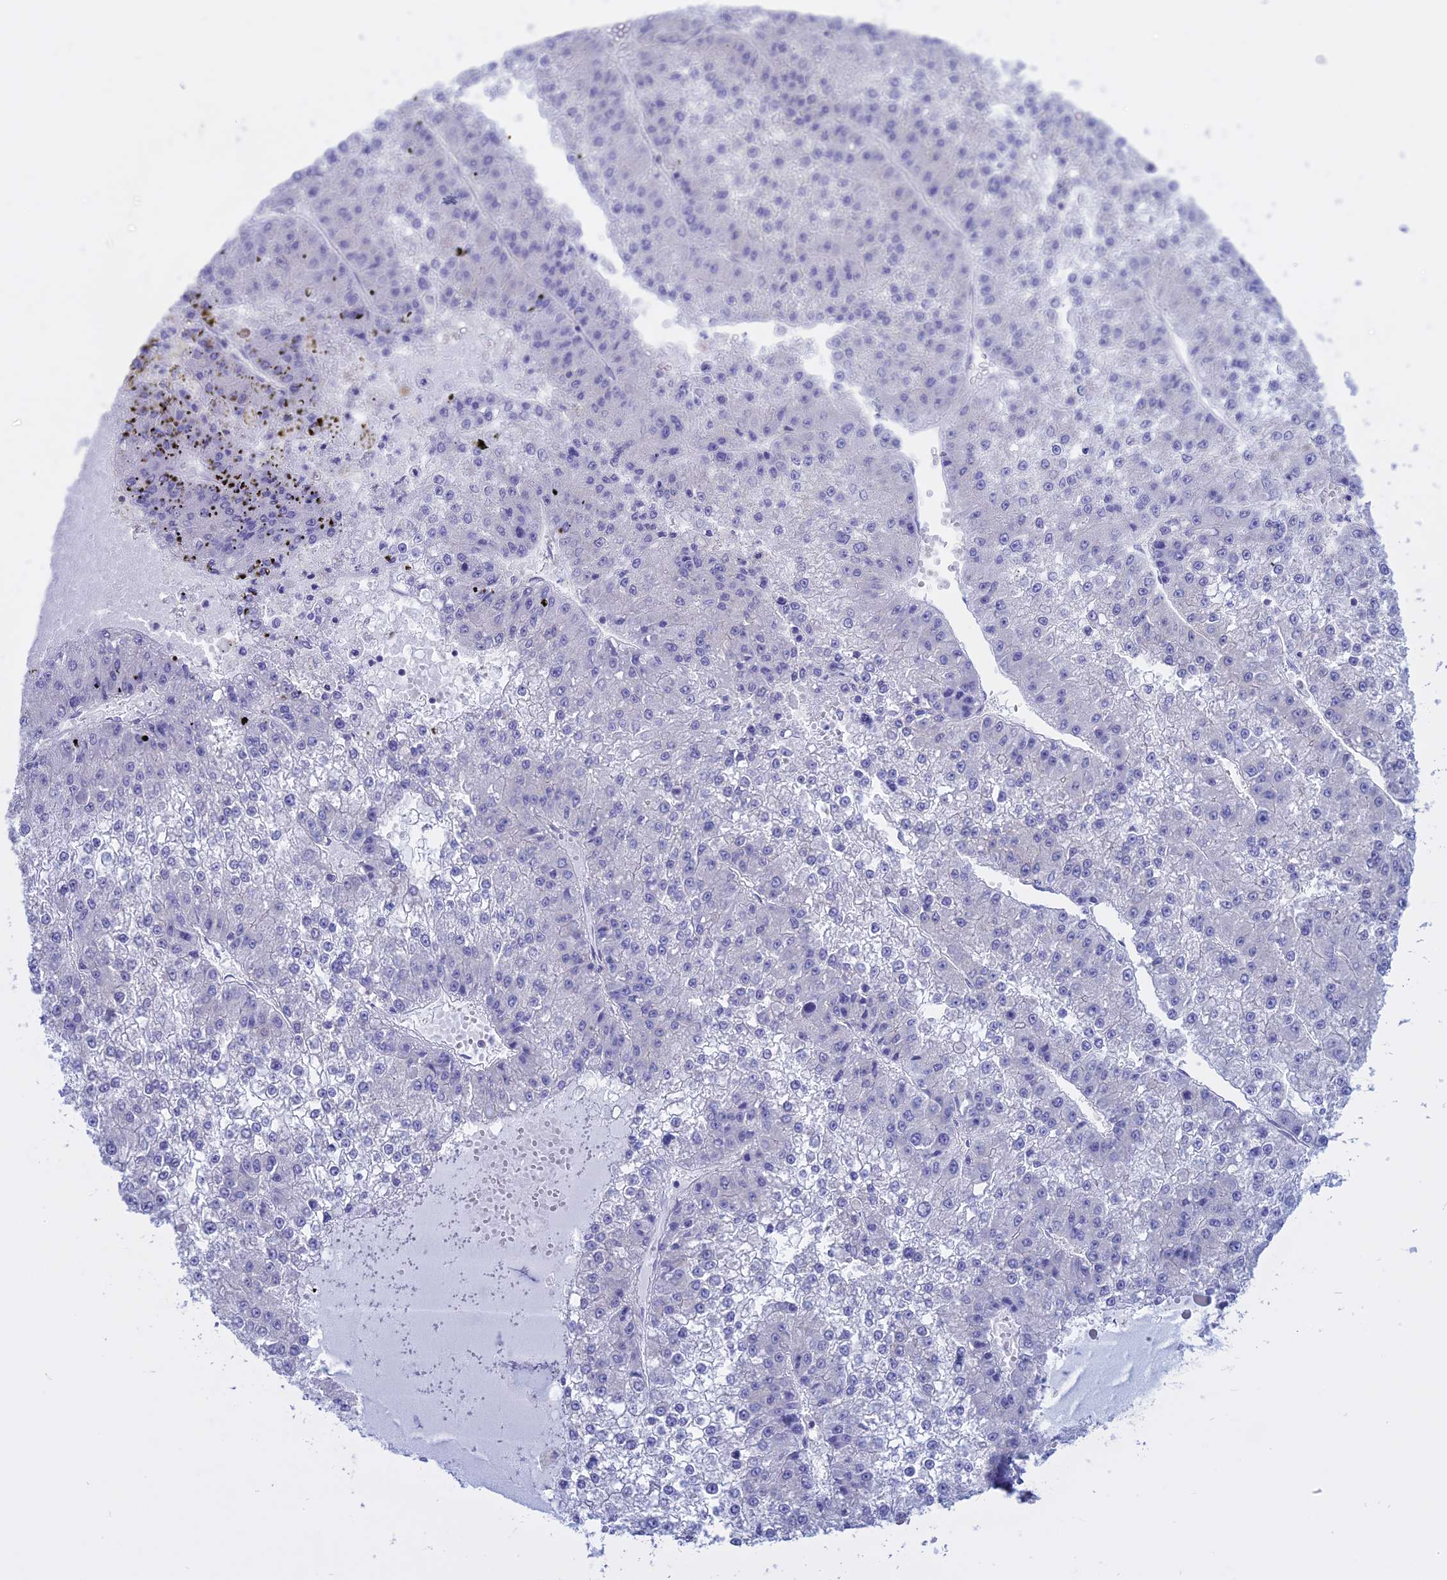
{"staining": {"intensity": "negative", "quantity": "none", "location": "none"}, "tissue": "liver cancer", "cell_type": "Tumor cells", "image_type": "cancer", "snomed": [{"axis": "morphology", "description": "Carcinoma, Hepatocellular, NOS"}, {"axis": "topography", "description": "Liver"}], "caption": "This is an immunohistochemistry (IHC) image of liver hepatocellular carcinoma. There is no expression in tumor cells.", "gene": "AHCYL1", "patient": {"sex": "female", "age": 73}}